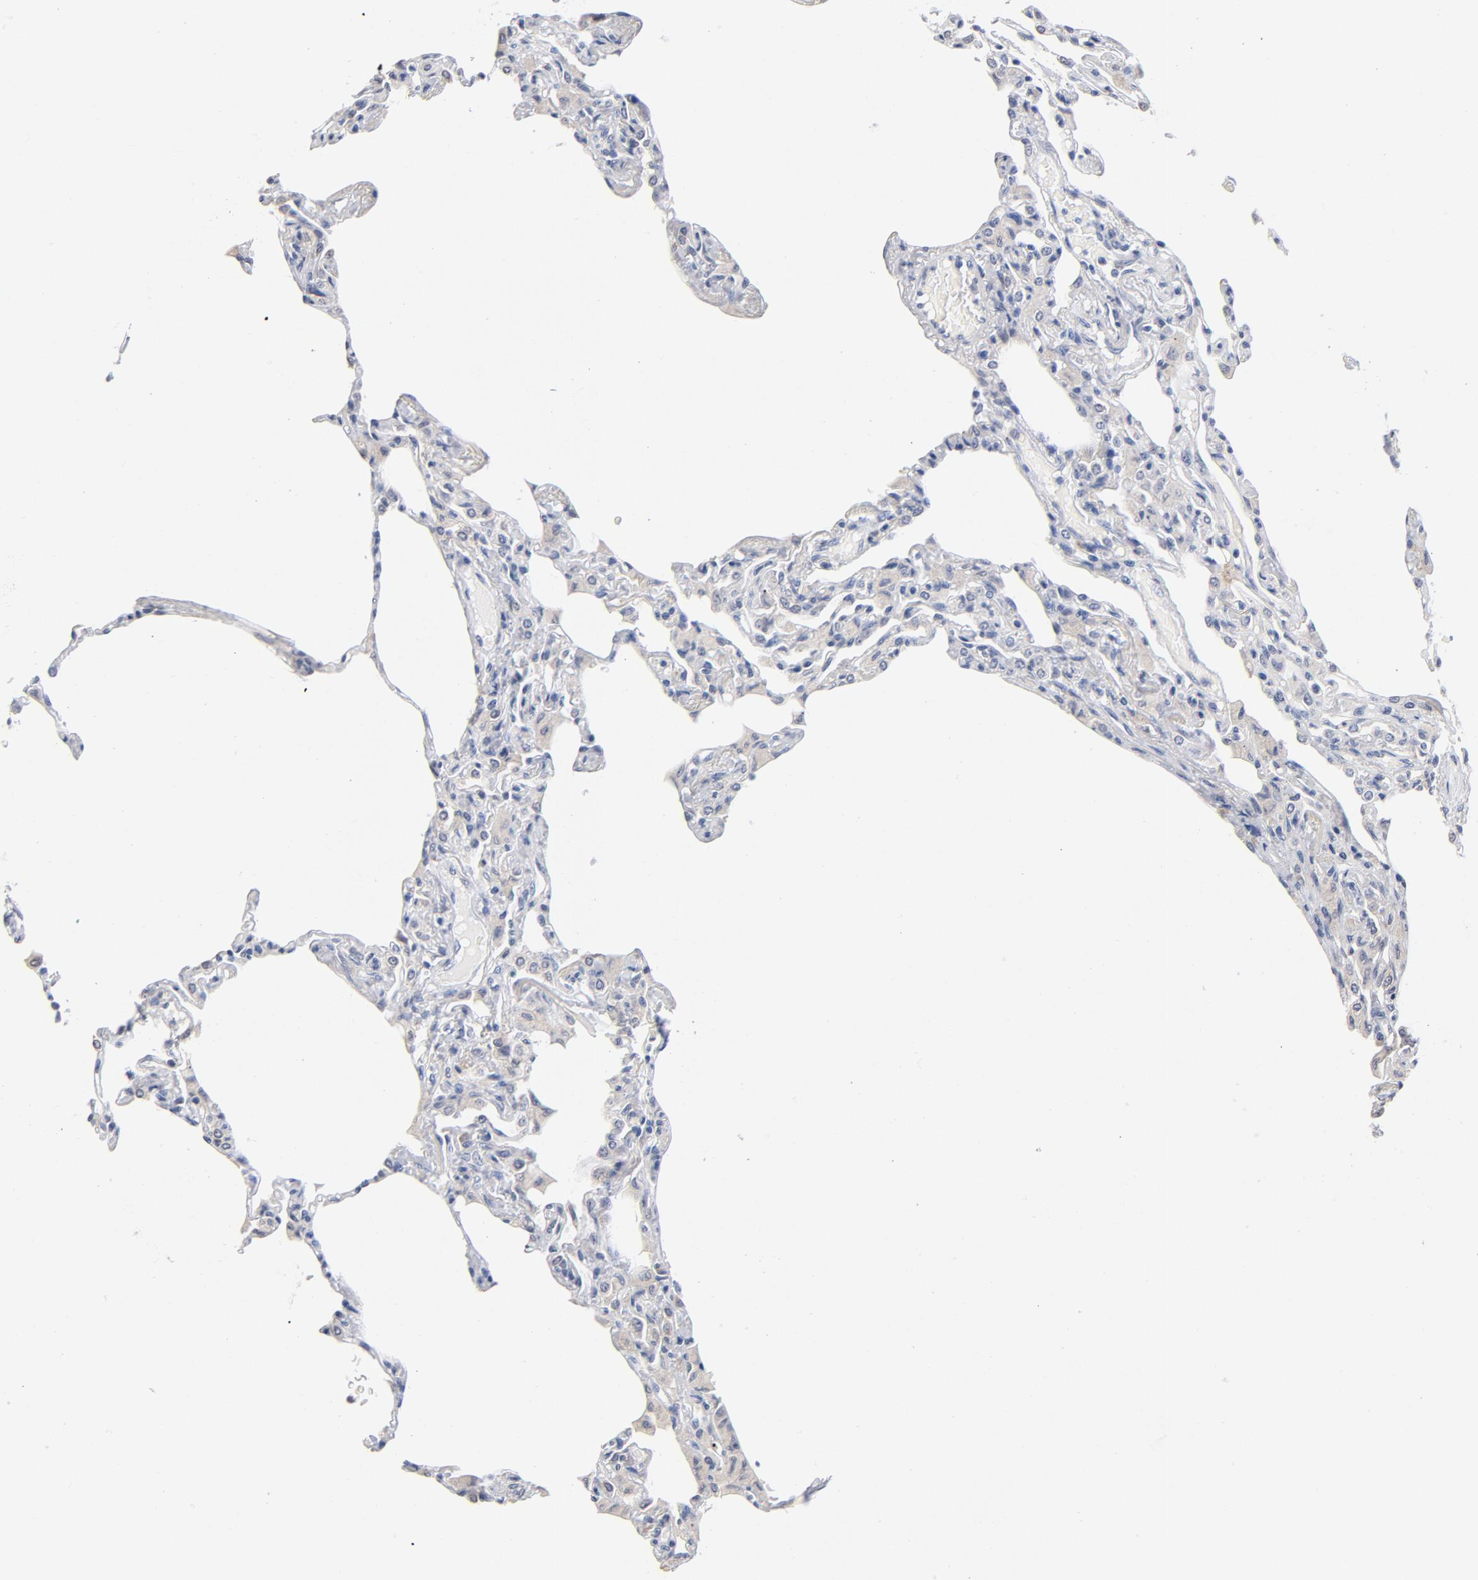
{"staining": {"intensity": "negative", "quantity": "none", "location": "none"}, "tissue": "lung", "cell_type": "Alveolar cells", "image_type": "normal", "snomed": [{"axis": "morphology", "description": "Normal tissue, NOS"}, {"axis": "topography", "description": "Lung"}], "caption": "A micrograph of lung stained for a protein exhibits no brown staining in alveolar cells. (DAB (3,3'-diaminobenzidine) immunohistochemistry with hematoxylin counter stain).", "gene": "RBM3", "patient": {"sex": "female", "age": 49}}